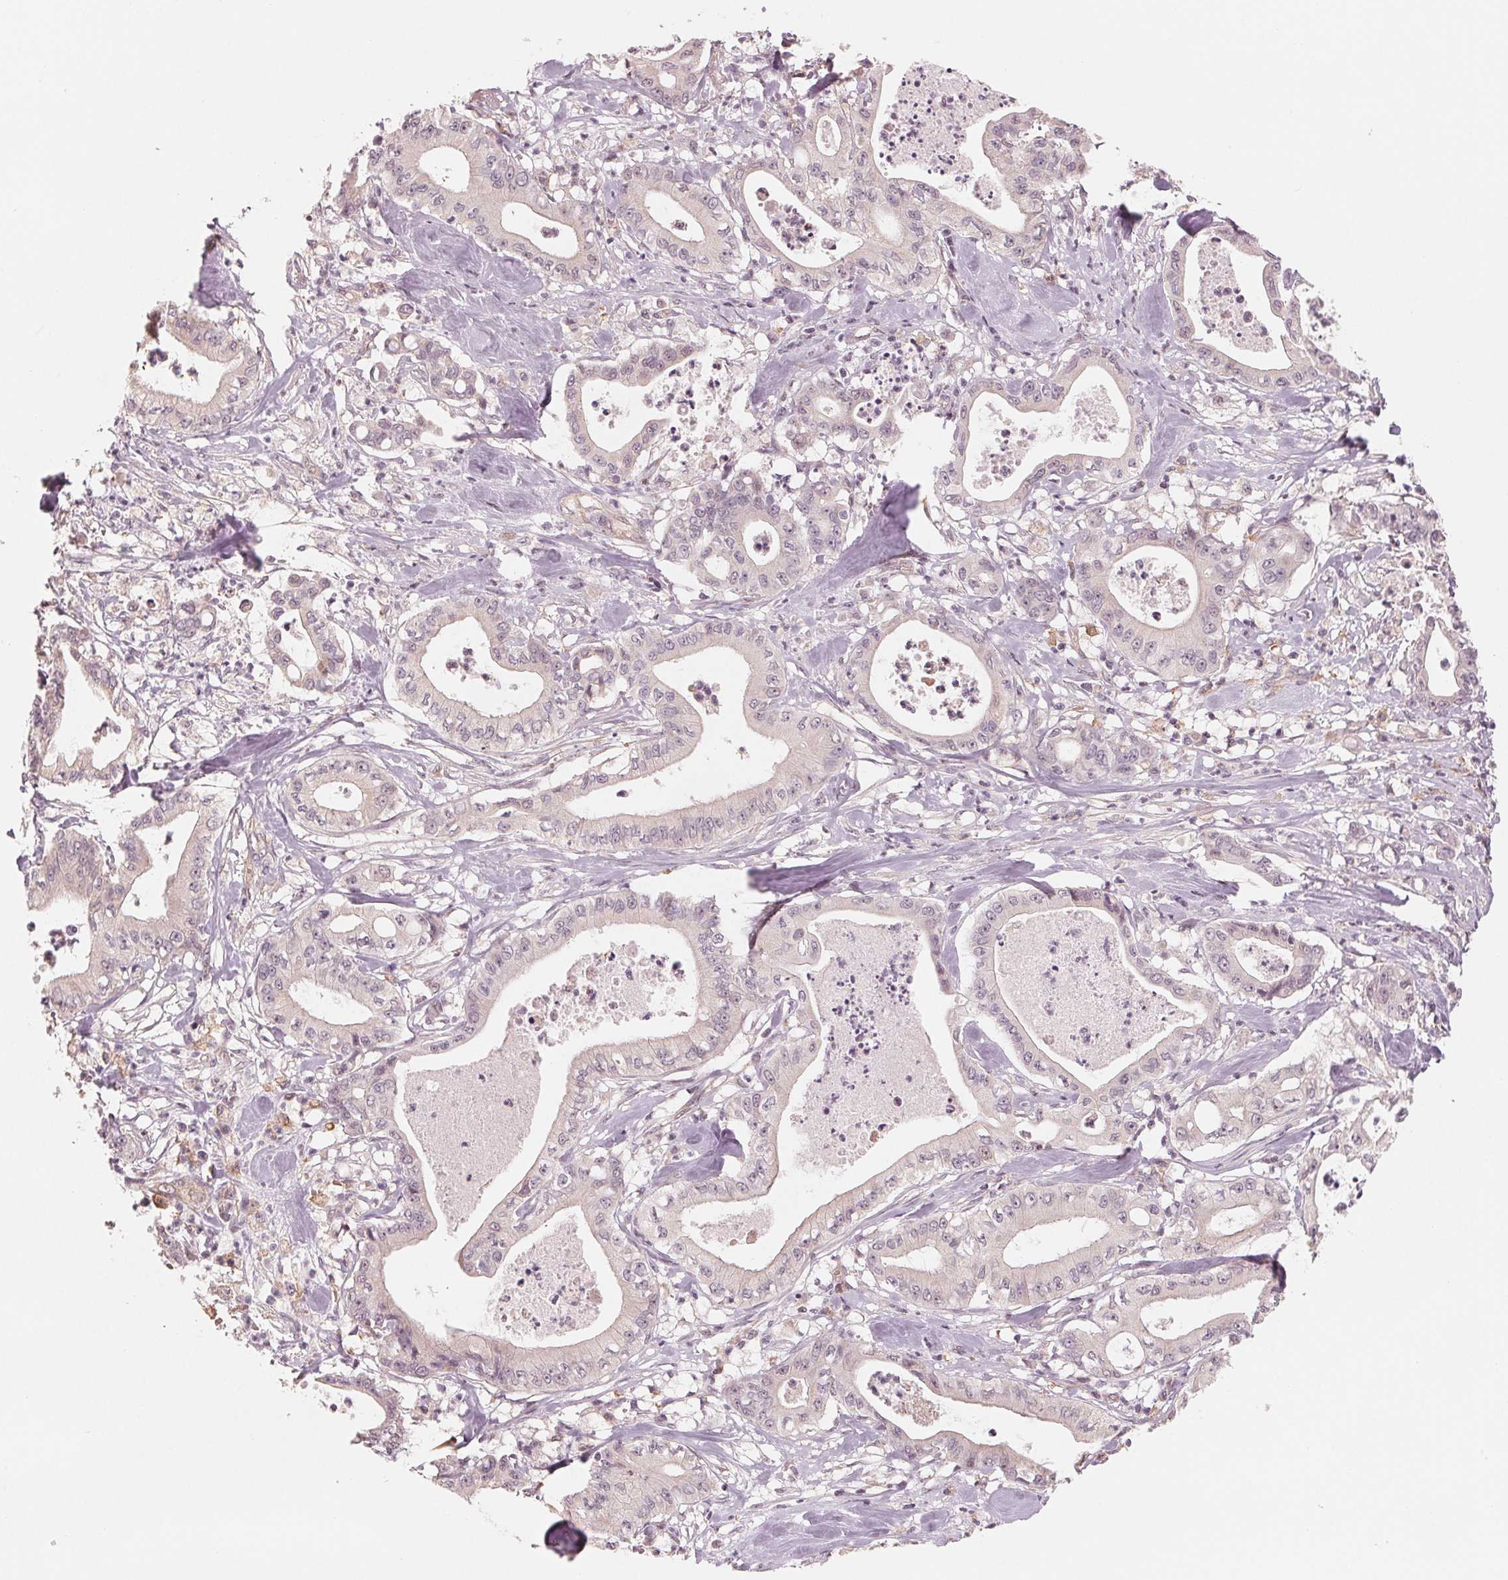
{"staining": {"intensity": "negative", "quantity": "none", "location": "none"}, "tissue": "pancreatic cancer", "cell_type": "Tumor cells", "image_type": "cancer", "snomed": [{"axis": "morphology", "description": "Adenocarcinoma, NOS"}, {"axis": "topography", "description": "Pancreas"}], "caption": "This is a histopathology image of immunohistochemistry staining of adenocarcinoma (pancreatic), which shows no positivity in tumor cells. The staining was performed using DAB to visualize the protein expression in brown, while the nuclei were stained in blue with hematoxylin (Magnification: 20x).", "gene": "IL9R", "patient": {"sex": "male", "age": 71}}